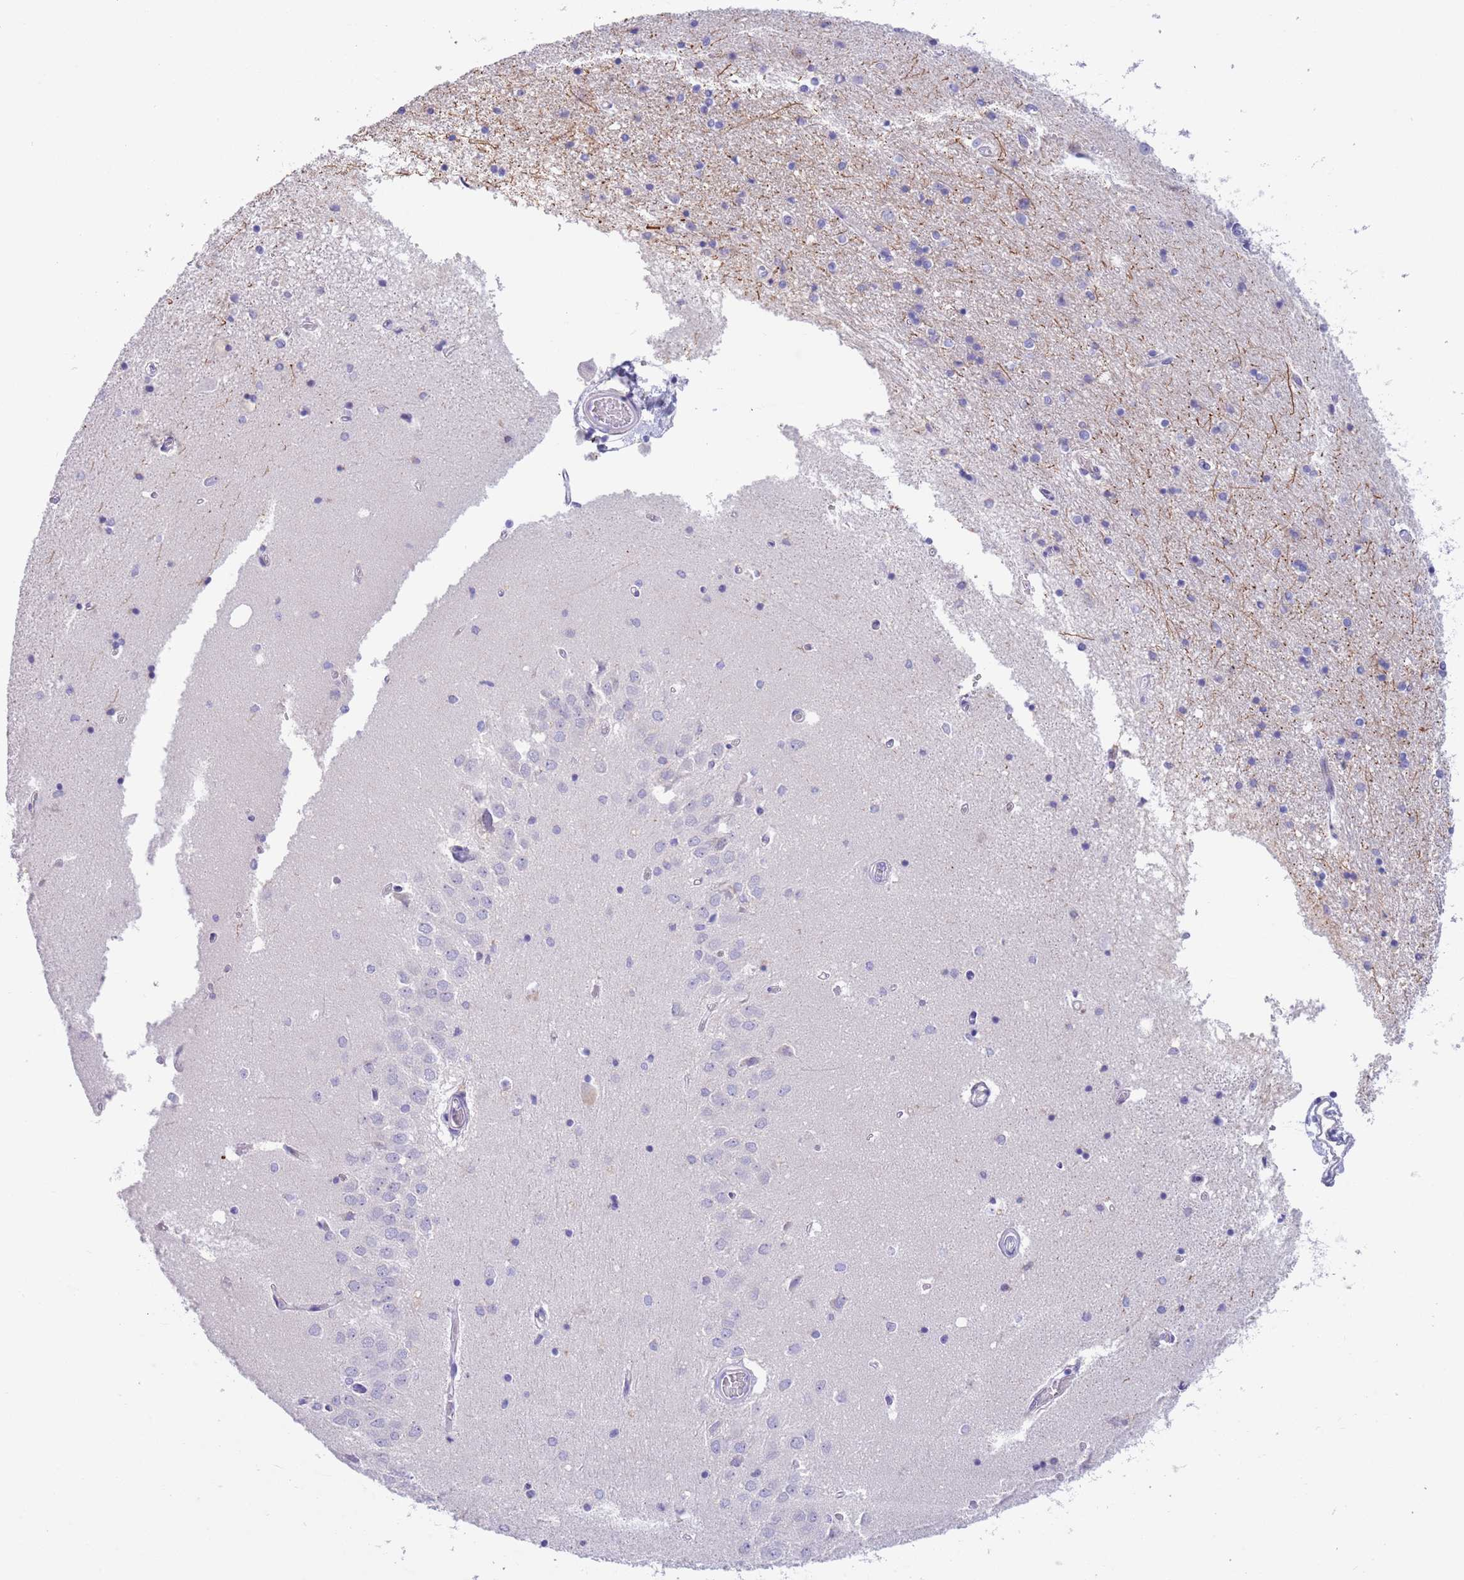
{"staining": {"intensity": "negative", "quantity": "none", "location": "none"}, "tissue": "hippocampus", "cell_type": "Glial cells", "image_type": "normal", "snomed": [{"axis": "morphology", "description": "Normal tissue, NOS"}, {"axis": "topography", "description": "Hippocampus"}], "caption": "Glial cells show no significant staining in benign hippocampus. (Brightfield microscopy of DAB (3,3'-diaminobenzidine) immunohistochemistry (IHC) at high magnification).", "gene": "IGFL4", "patient": {"sex": "male", "age": 45}}